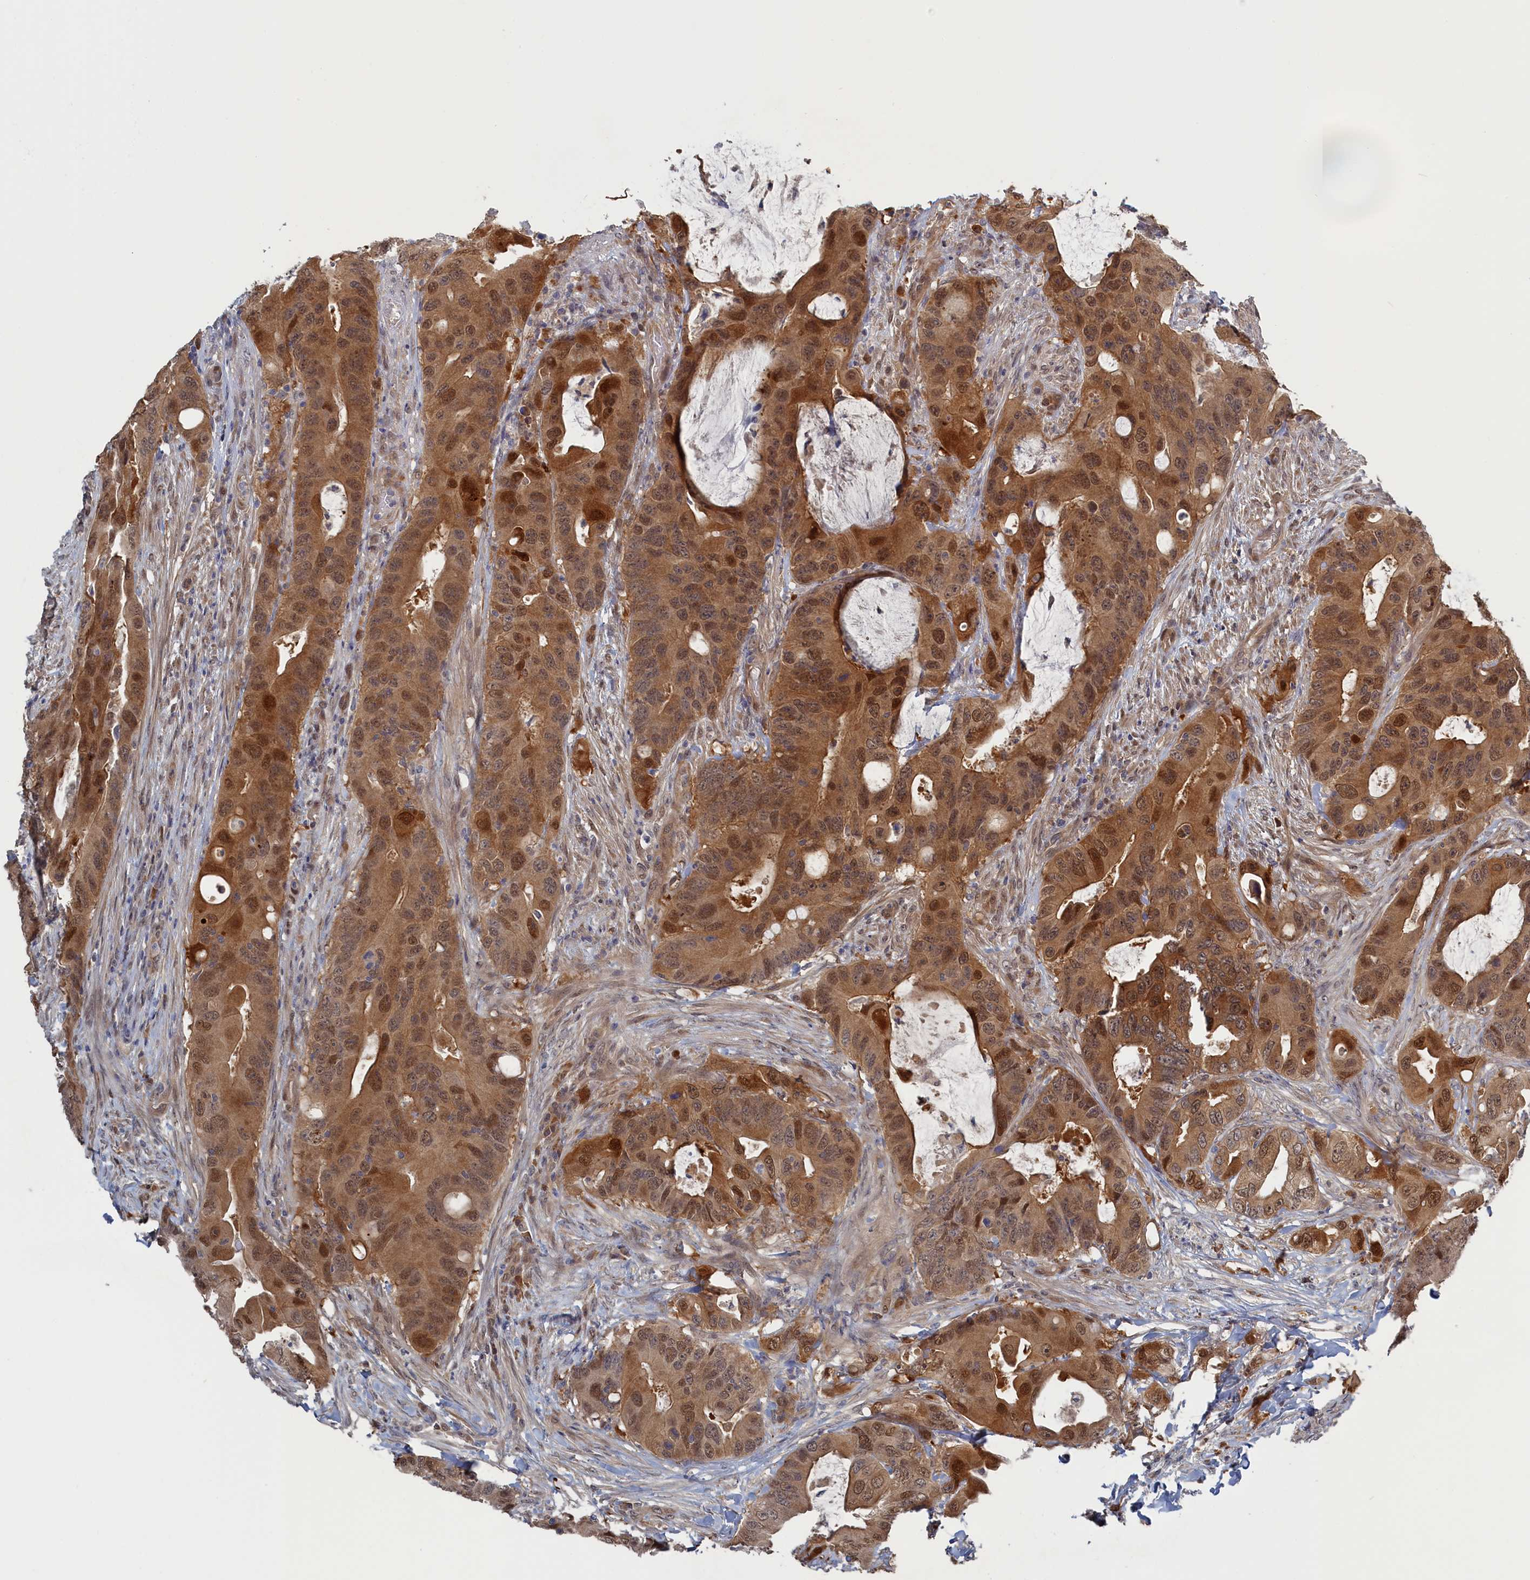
{"staining": {"intensity": "moderate", "quantity": ">75%", "location": "cytoplasmic/membranous,nuclear"}, "tissue": "colorectal cancer", "cell_type": "Tumor cells", "image_type": "cancer", "snomed": [{"axis": "morphology", "description": "Adenocarcinoma, NOS"}, {"axis": "topography", "description": "Colon"}], "caption": "Immunohistochemical staining of human colorectal adenocarcinoma reveals medium levels of moderate cytoplasmic/membranous and nuclear positivity in about >75% of tumor cells.", "gene": "IRGQ", "patient": {"sex": "male", "age": 71}}